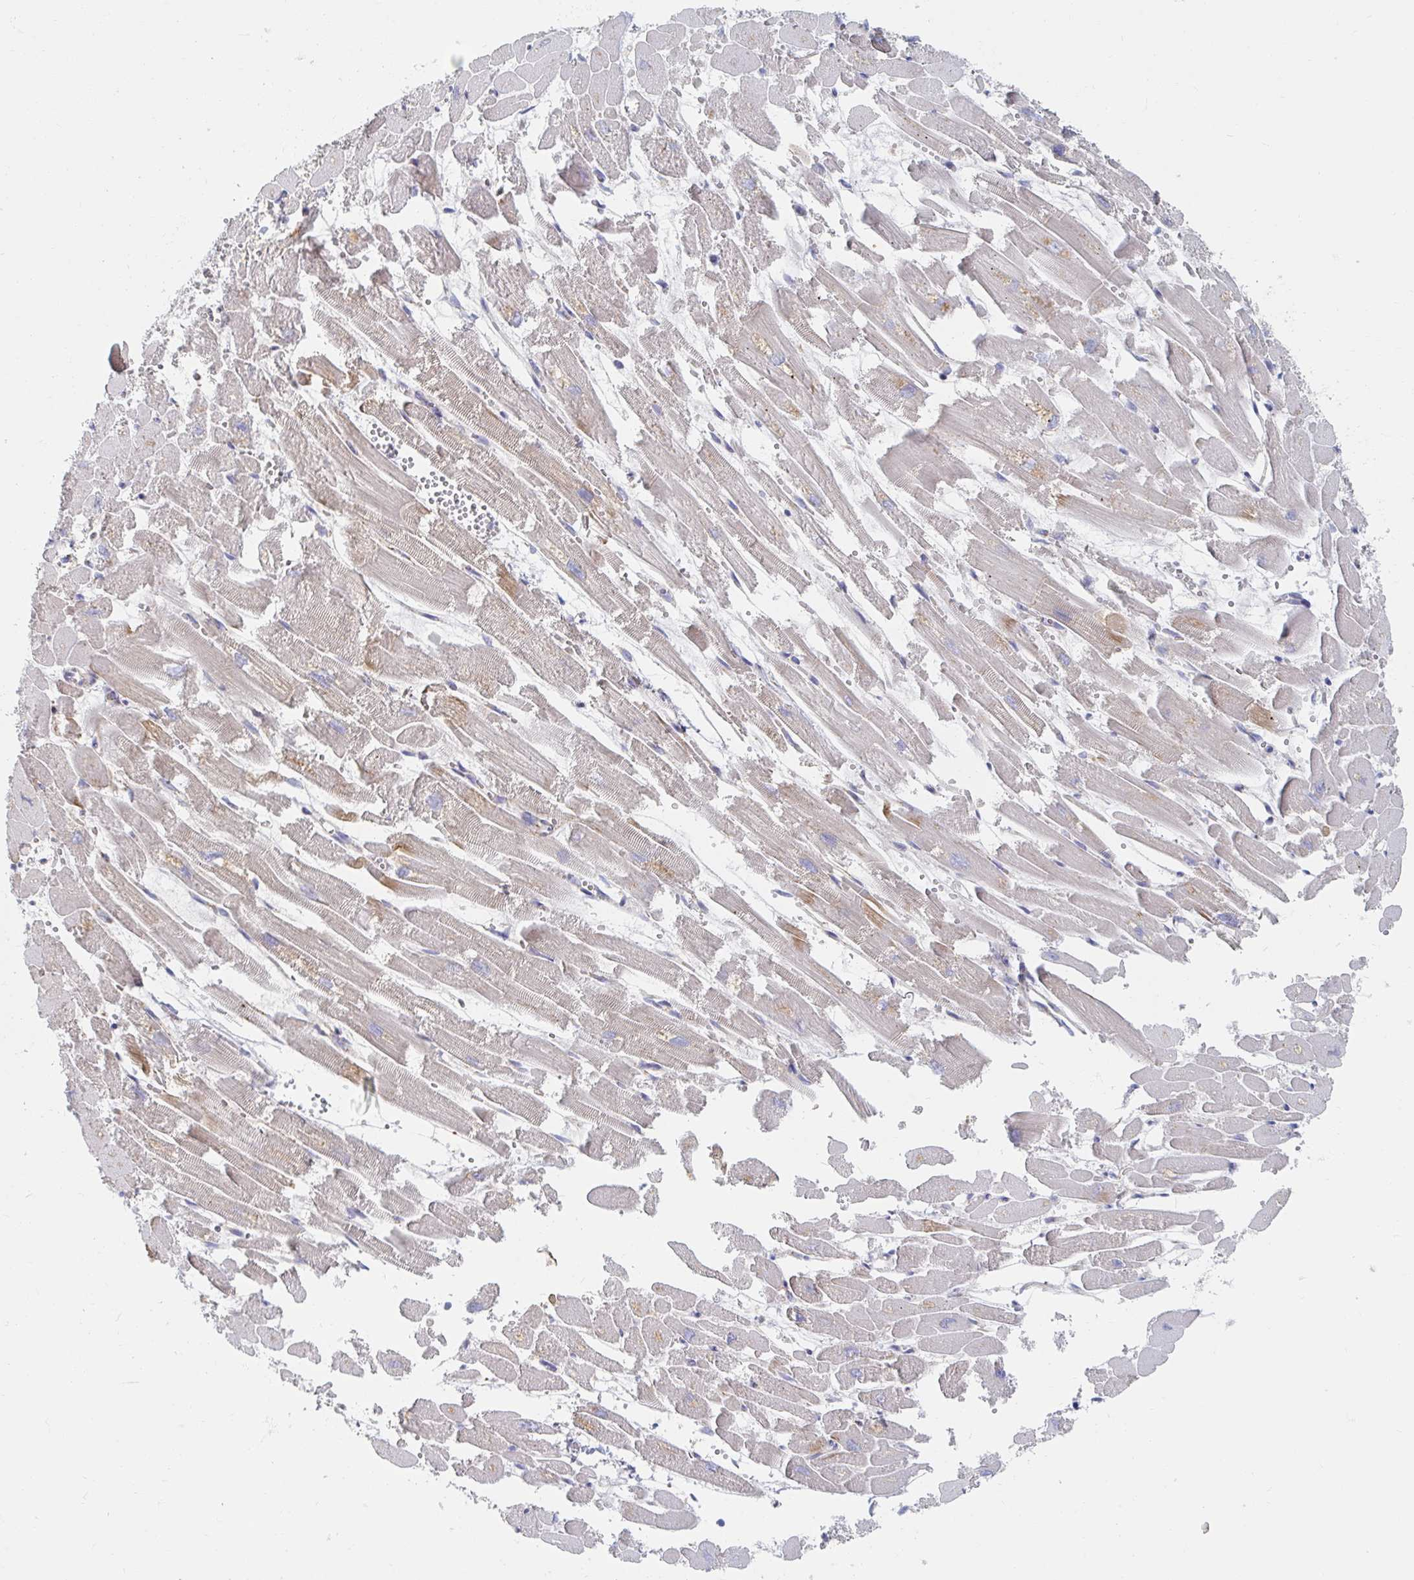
{"staining": {"intensity": "moderate", "quantity": "25%-75%", "location": "cytoplasmic/membranous"}, "tissue": "heart muscle", "cell_type": "Cardiomyocytes", "image_type": "normal", "snomed": [{"axis": "morphology", "description": "Normal tissue, NOS"}, {"axis": "topography", "description": "Heart"}], "caption": "Approximately 25%-75% of cardiomyocytes in normal heart muscle show moderate cytoplasmic/membranous protein expression as visualized by brown immunohistochemical staining.", "gene": "MAVS", "patient": {"sex": "female", "age": 52}}